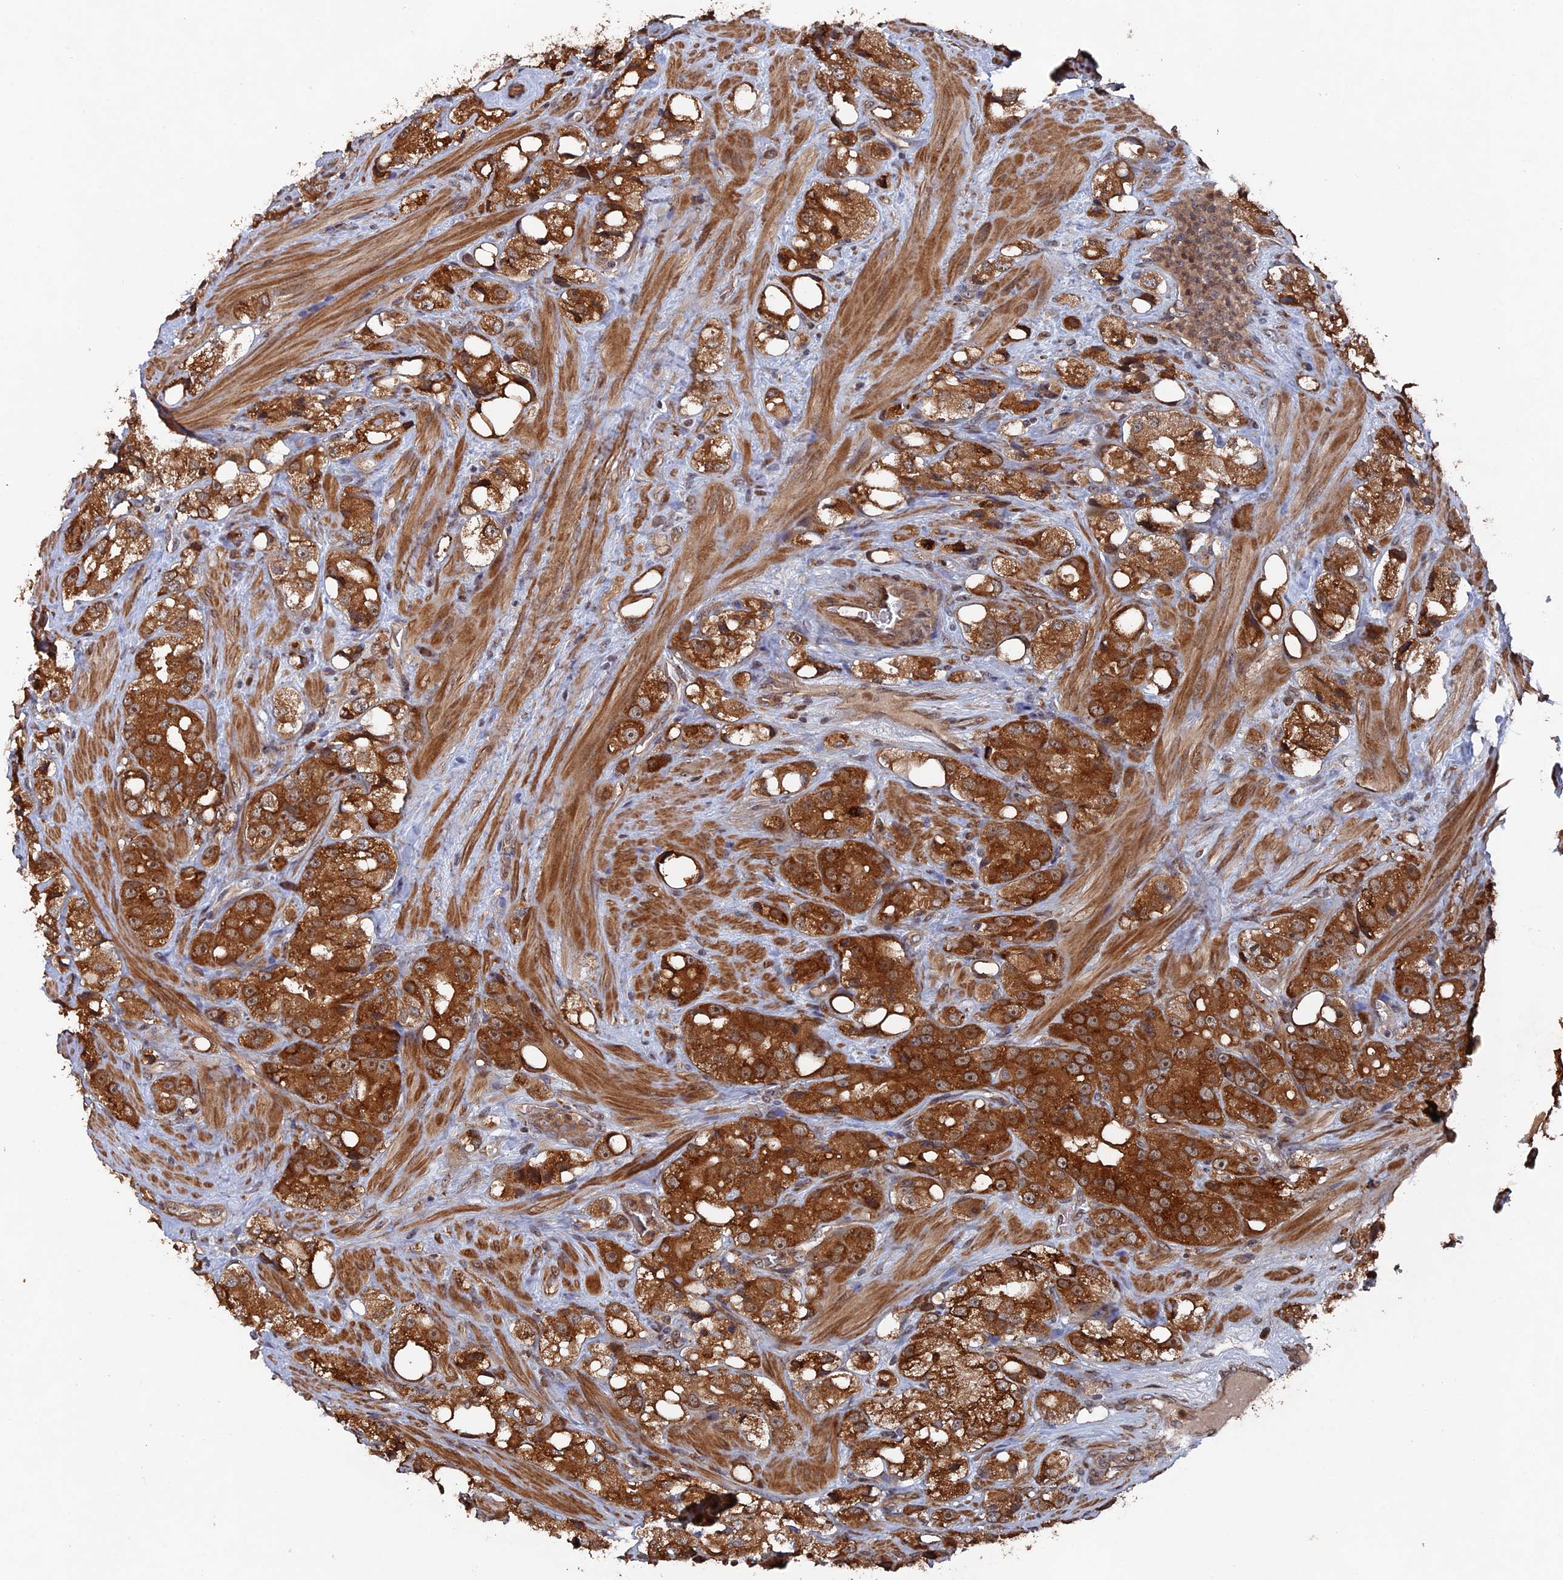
{"staining": {"intensity": "strong", "quantity": ">75%", "location": "cytoplasmic/membranous"}, "tissue": "prostate cancer", "cell_type": "Tumor cells", "image_type": "cancer", "snomed": [{"axis": "morphology", "description": "Adenocarcinoma, NOS"}, {"axis": "topography", "description": "Prostate"}], "caption": "Brown immunohistochemical staining in human prostate cancer reveals strong cytoplasmic/membranous positivity in about >75% of tumor cells. Ihc stains the protein in brown and the nuclei are stained blue.", "gene": "VPS37C", "patient": {"sex": "male", "age": 79}}